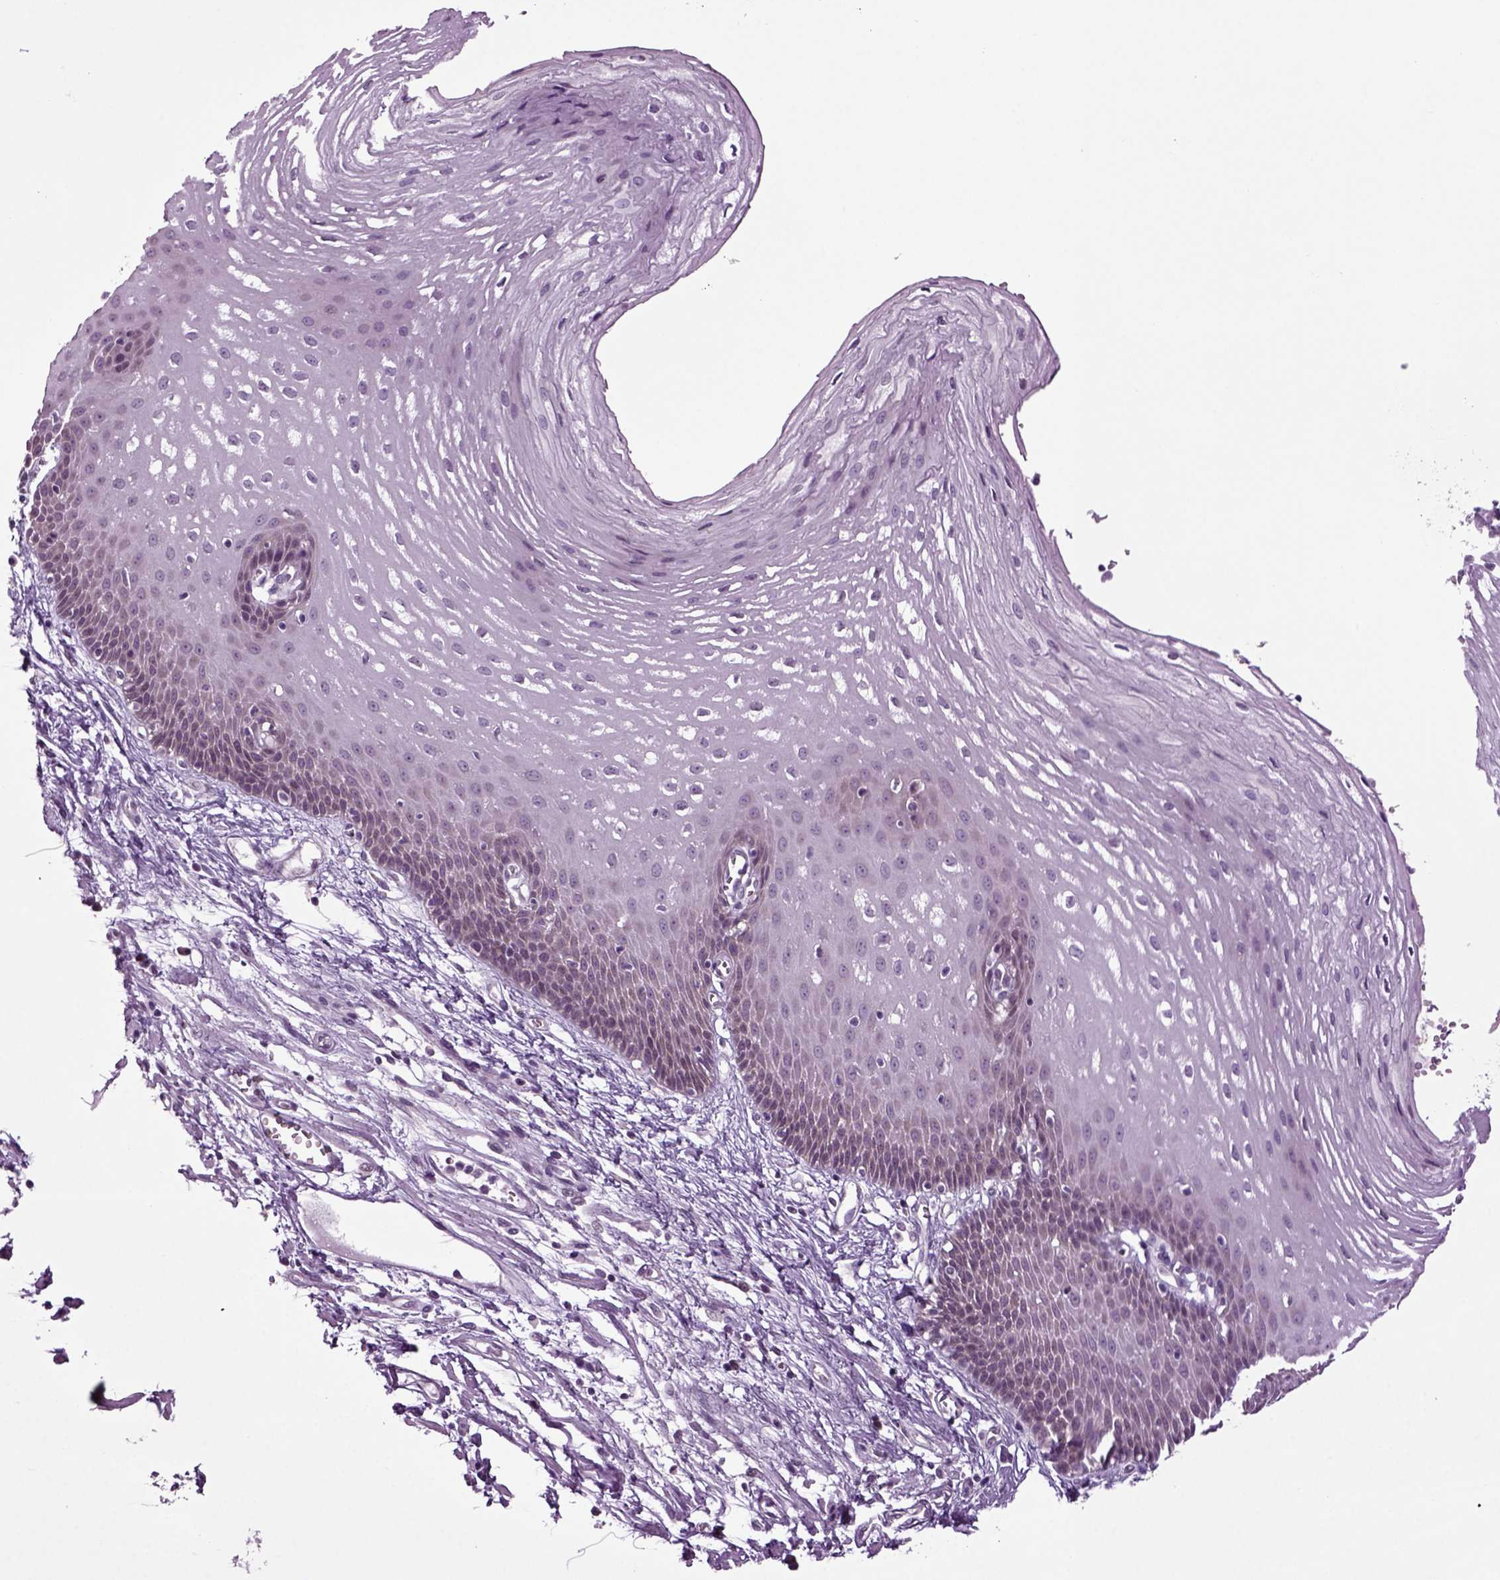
{"staining": {"intensity": "negative", "quantity": "none", "location": "none"}, "tissue": "esophagus", "cell_type": "Squamous epithelial cells", "image_type": "normal", "snomed": [{"axis": "morphology", "description": "Normal tissue, NOS"}, {"axis": "topography", "description": "Esophagus"}], "caption": "This is an immunohistochemistry (IHC) histopathology image of normal human esophagus. There is no positivity in squamous epithelial cells.", "gene": "PLCH2", "patient": {"sex": "male", "age": 72}}